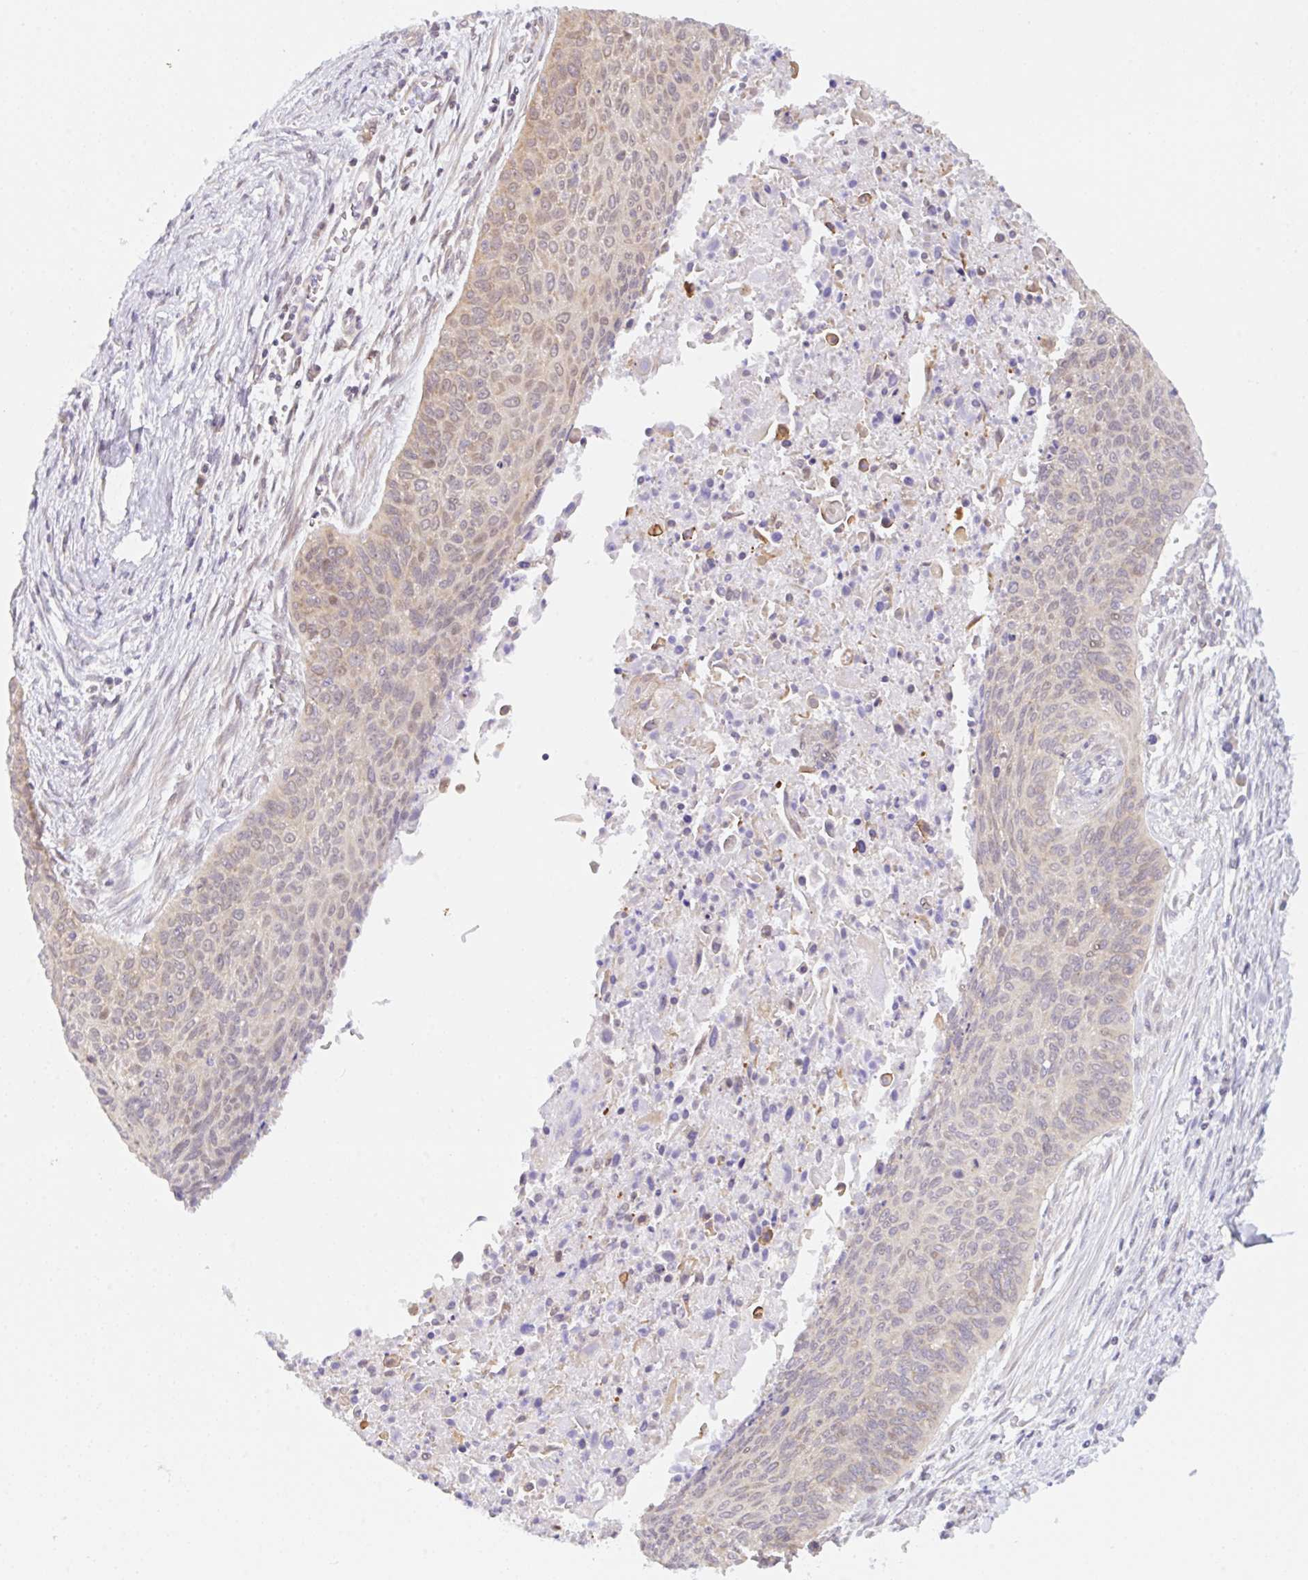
{"staining": {"intensity": "weak", "quantity": "<25%", "location": "cytoplasmic/membranous"}, "tissue": "cervical cancer", "cell_type": "Tumor cells", "image_type": "cancer", "snomed": [{"axis": "morphology", "description": "Squamous cell carcinoma, NOS"}, {"axis": "topography", "description": "Cervix"}], "caption": "Immunohistochemical staining of cervical squamous cell carcinoma demonstrates no significant positivity in tumor cells.", "gene": "TBPL2", "patient": {"sex": "female", "age": 55}}